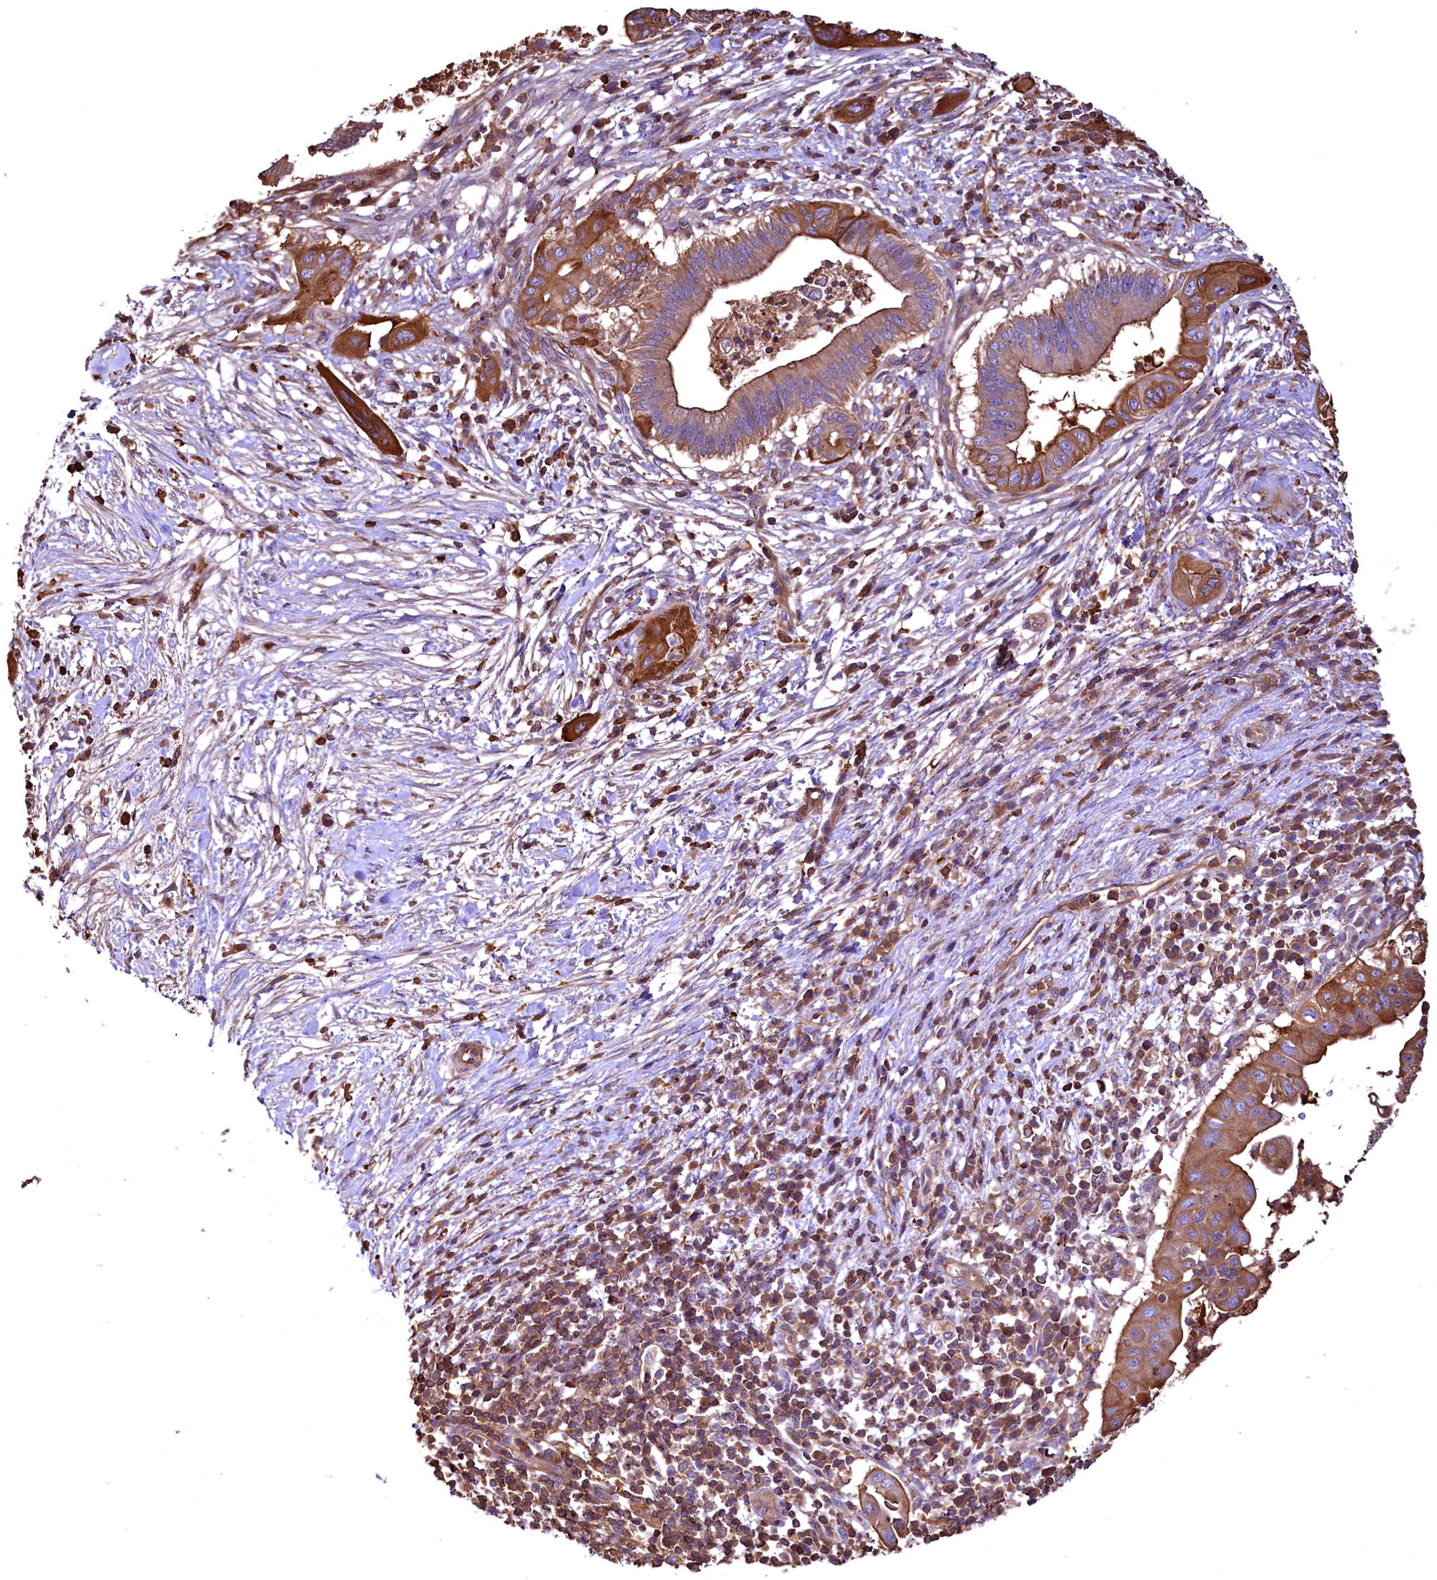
{"staining": {"intensity": "moderate", "quantity": ">75%", "location": "cytoplasmic/membranous"}, "tissue": "pancreatic cancer", "cell_type": "Tumor cells", "image_type": "cancer", "snomed": [{"axis": "morphology", "description": "Adenocarcinoma, NOS"}, {"axis": "topography", "description": "Pancreas"}], "caption": "Immunohistochemical staining of human pancreatic cancer demonstrates medium levels of moderate cytoplasmic/membranous protein staining in about >75% of tumor cells. The staining was performed using DAB, with brown indicating positive protein expression. Nuclei are stained blue with hematoxylin.", "gene": "RARS2", "patient": {"sex": "male", "age": 68}}